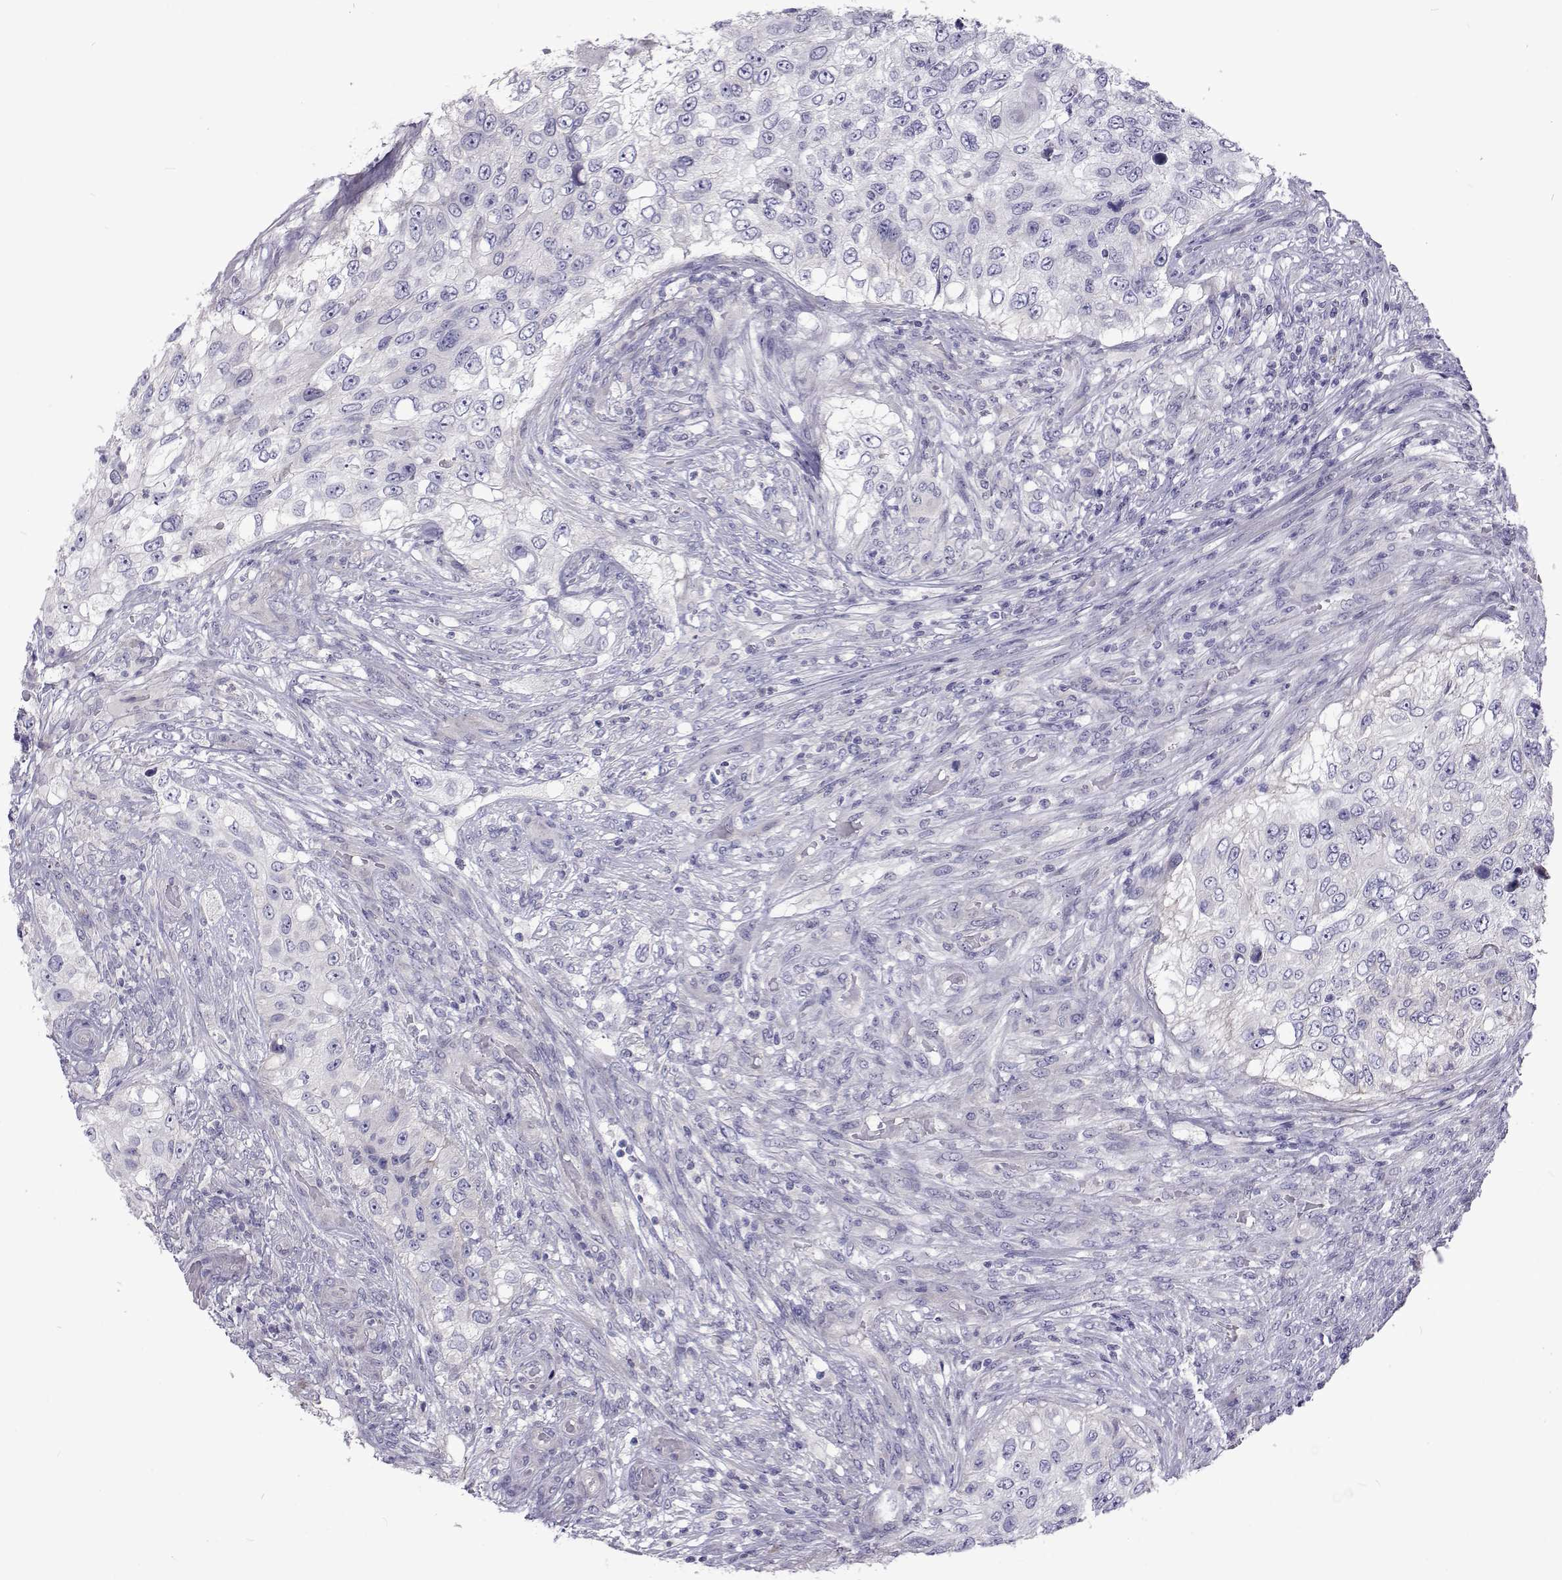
{"staining": {"intensity": "negative", "quantity": "none", "location": "none"}, "tissue": "urothelial cancer", "cell_type": "Tumor cells", "image_type": "cancer", "snomed": [{"axis": "morphology", "description": "Urothelial carcinoma, High grade"}, {"axis": "topography", "description": "Urinary bladder"}], "caption": "An image of human high-grade urothelial carcinoma is negative for staining in tumor cells.", "gene": "NPR3", "patient": {"sex": "female", "age": 60}}